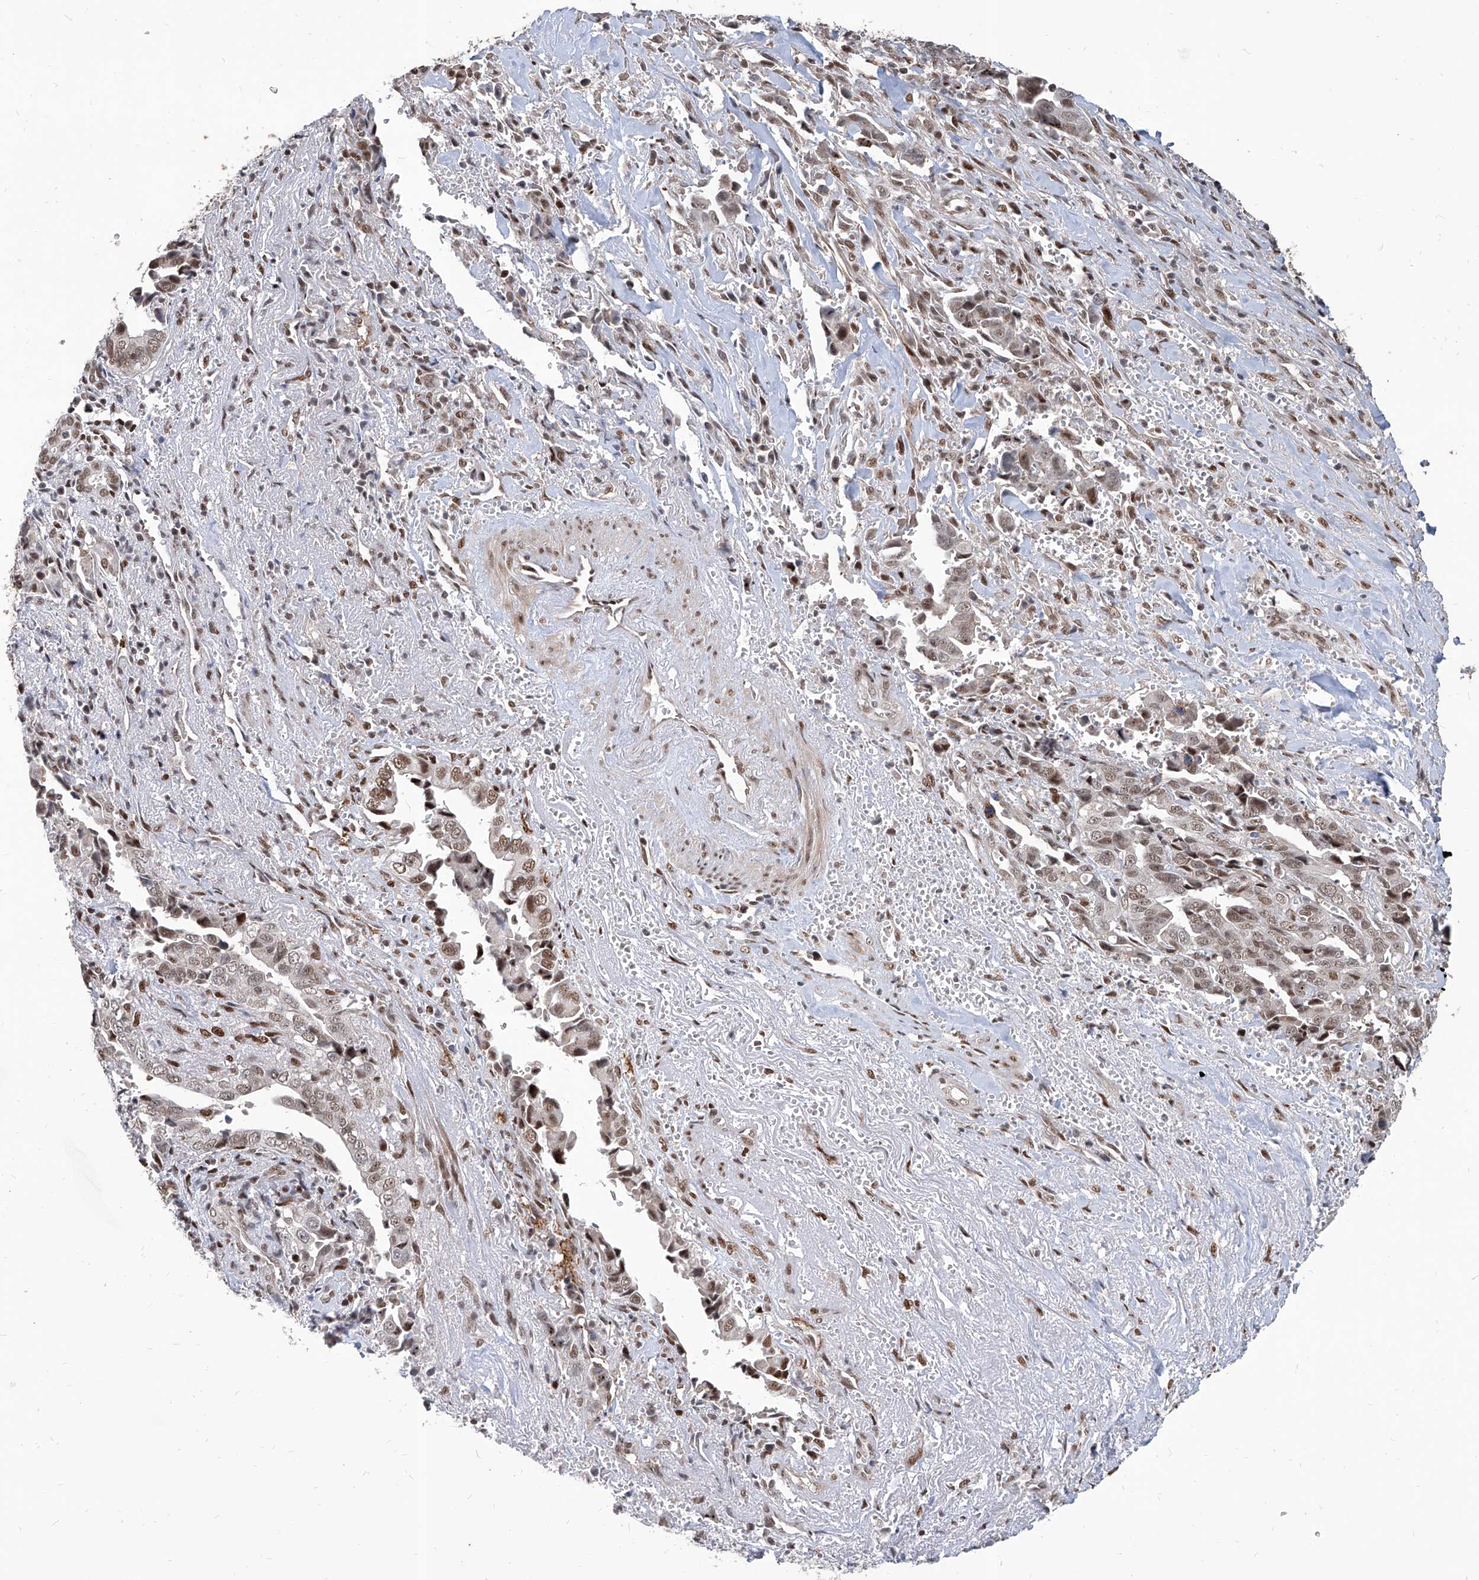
{"staining": {"intensity": "moderate", "quantity": ">75%", "location": "nuclear"}, "tissue": "liver cancer", "cell_type": "Tumor cells", "image_type": "cancer", "snomed": [{"axis": "morphology", "description": "Cholangiocarcinoma"}, {"axis": "topography", "description": "Liver"}], "caption": "An image of human liver cancer stained for a protein exhibits moderate nuclear brown staining in tumor cells.", "gene": "IRF2", "patient": {"sex": "female", "age": 79}}